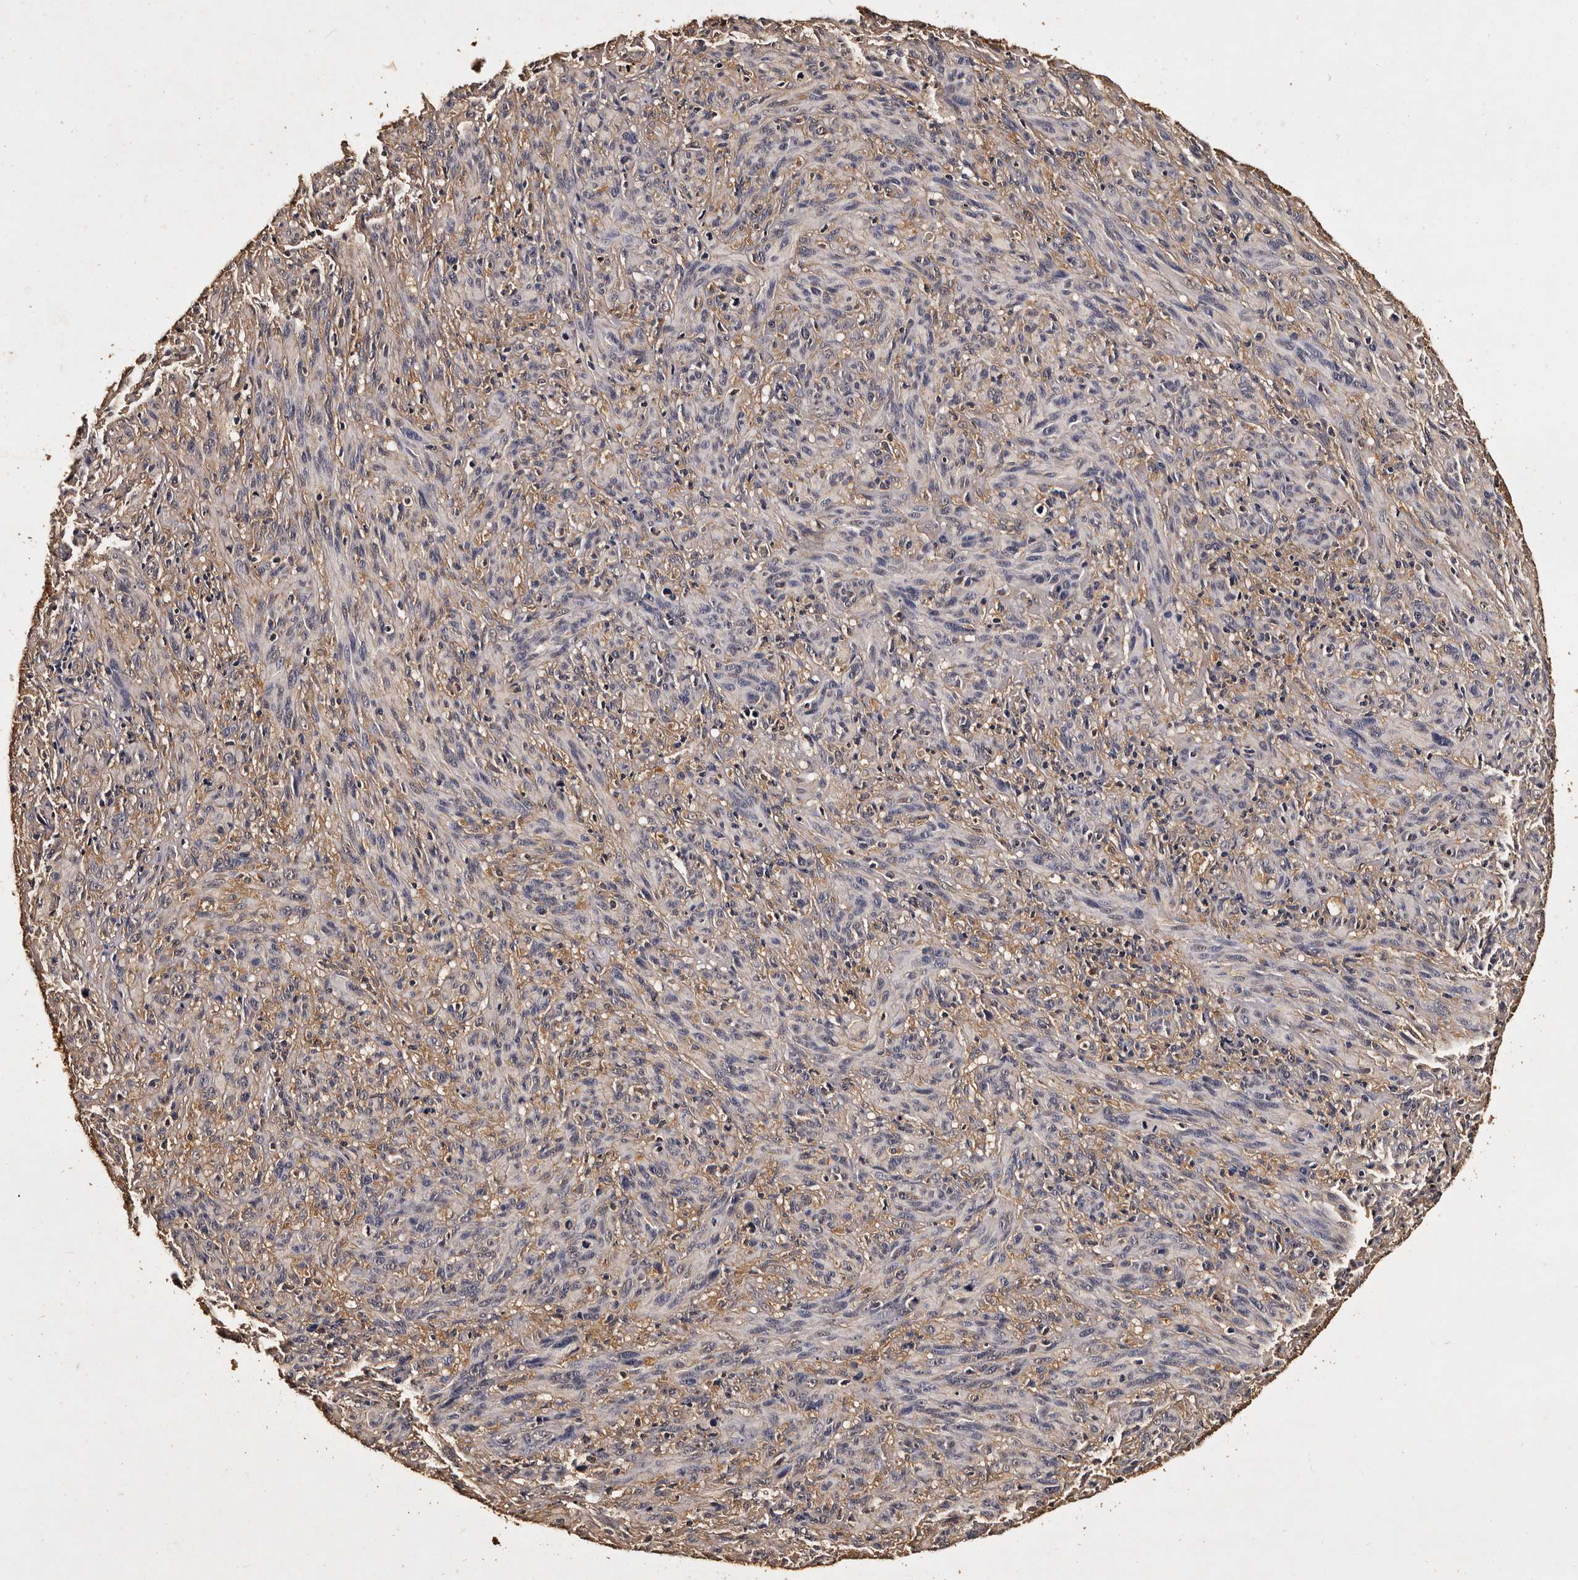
{"staining": {"intensity": "negative", "quantity": "none", "location": "none"}, "tissue": "melanoma", "cell_type": "Tumor cells", "image_type": "cancer", "snomed": [{"axis": "morphology", "description": "Malignant melanoma, NOS"}, {"axis": "topography", "description": "Skin of head"}], "caption": "A high-resolution photomicrograph shows IHC staining of melanoma, which reveals no significant expression in tumor cells. (DAB (3,3'-diaminobenzidine) immunohistochemistry, high magnification).", "gene": "PARS2", "patient": {"sex": "male", "age": 96}}